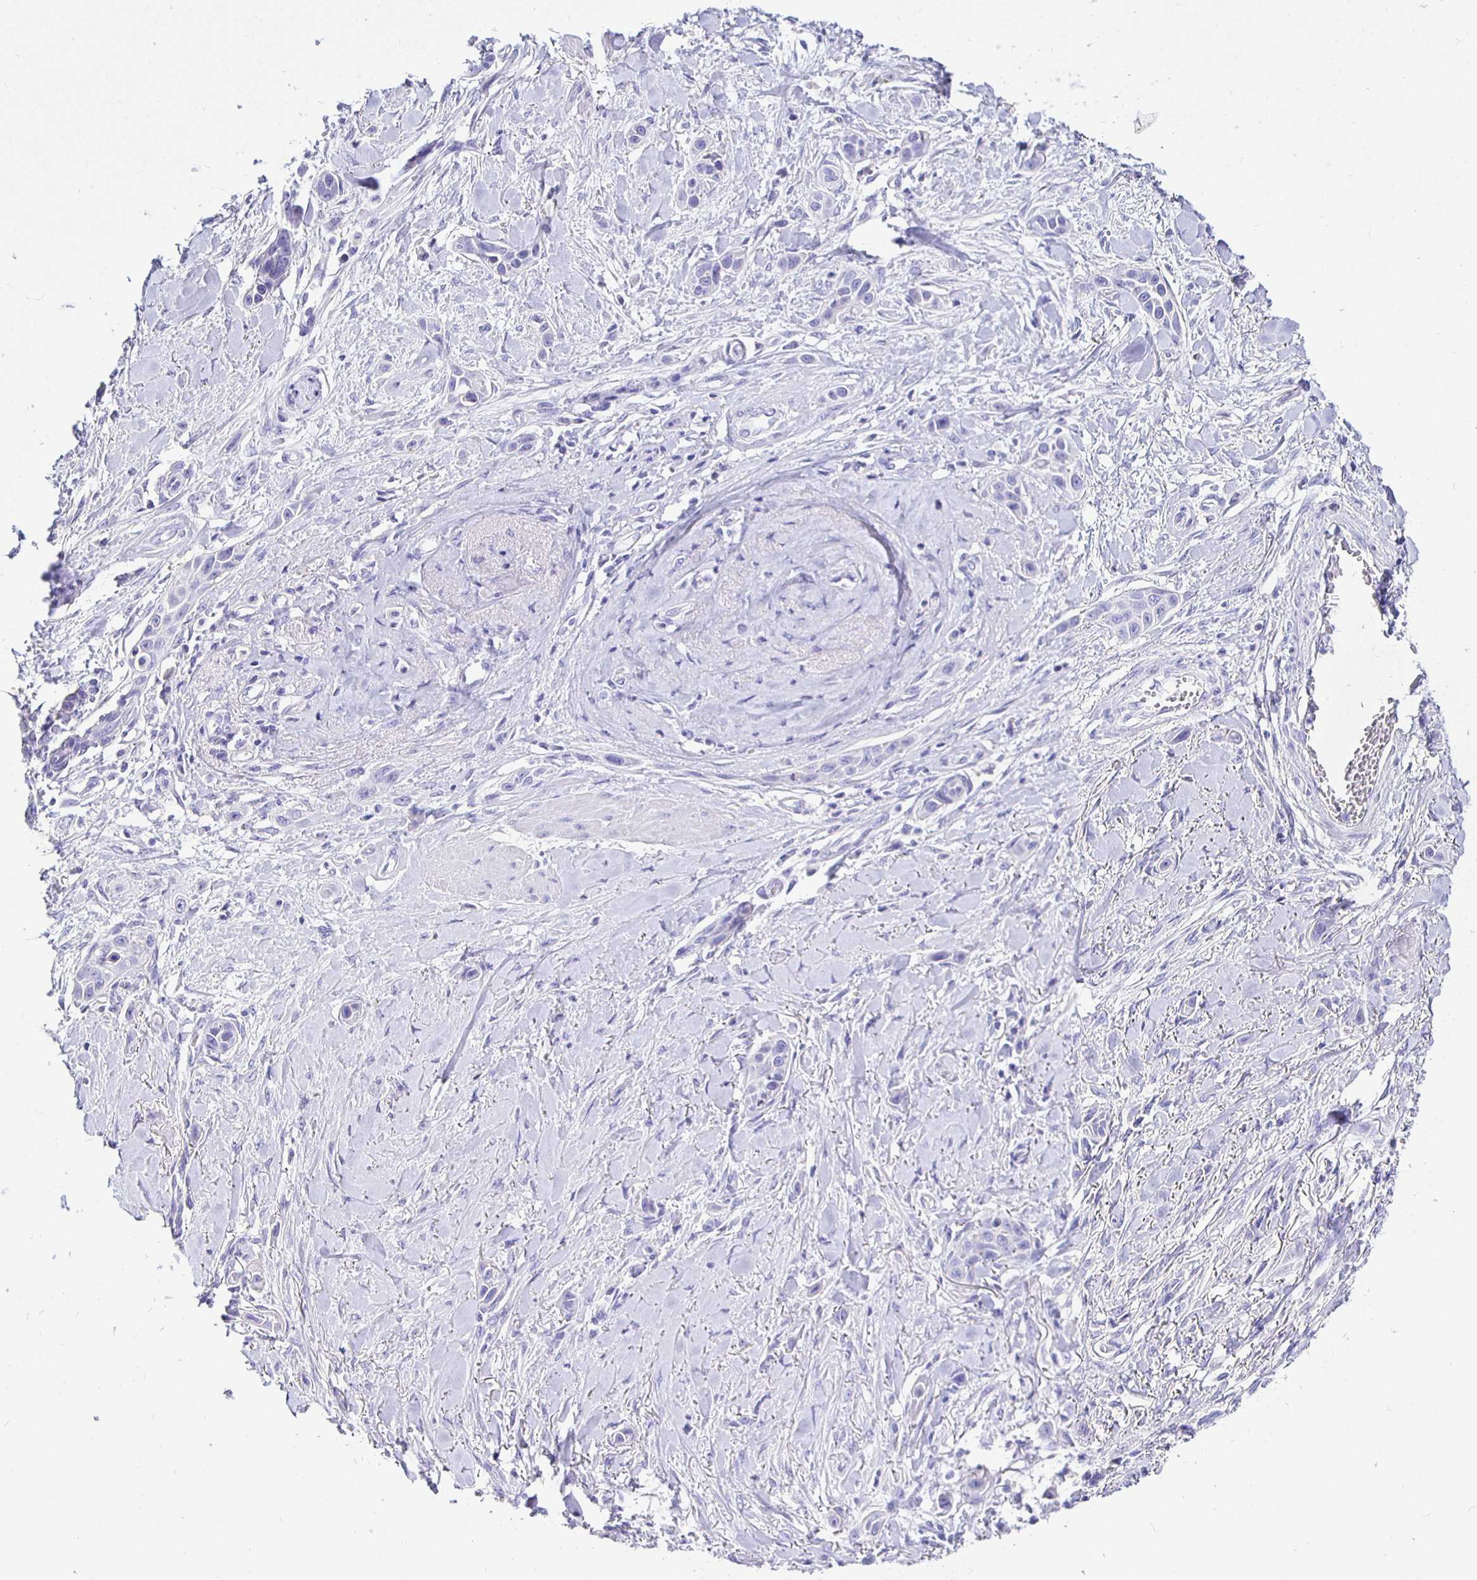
{"staining": {"intensity": "negative", "quantity": "none", "location": "none"}, "tissue": "skin cancer", "cell_type": "Tumor cells", "image_type": "cancer", "snomed": [{"axis": "morphology", "description": "Squamous cell carcinoma, NOS"}, {"axis": "topography", "description": "Skin"}], "caption": "Immunohistochemistry (IHC) photomicrograph of neoplastic tissue: human skin cancer stained with DAB (3,3'-diaminobenzidine) exhibits no significant protein staining in tumor cells. (Stains: DAB (3,3'-diaminobenzidine) immunohistochemistry (IHC) with hematoxylin counter stain, Microscopy: brightfield microscopy at high magnification).", "gene": "UMOD", "patient": {"sex": "female", "age": 69}}